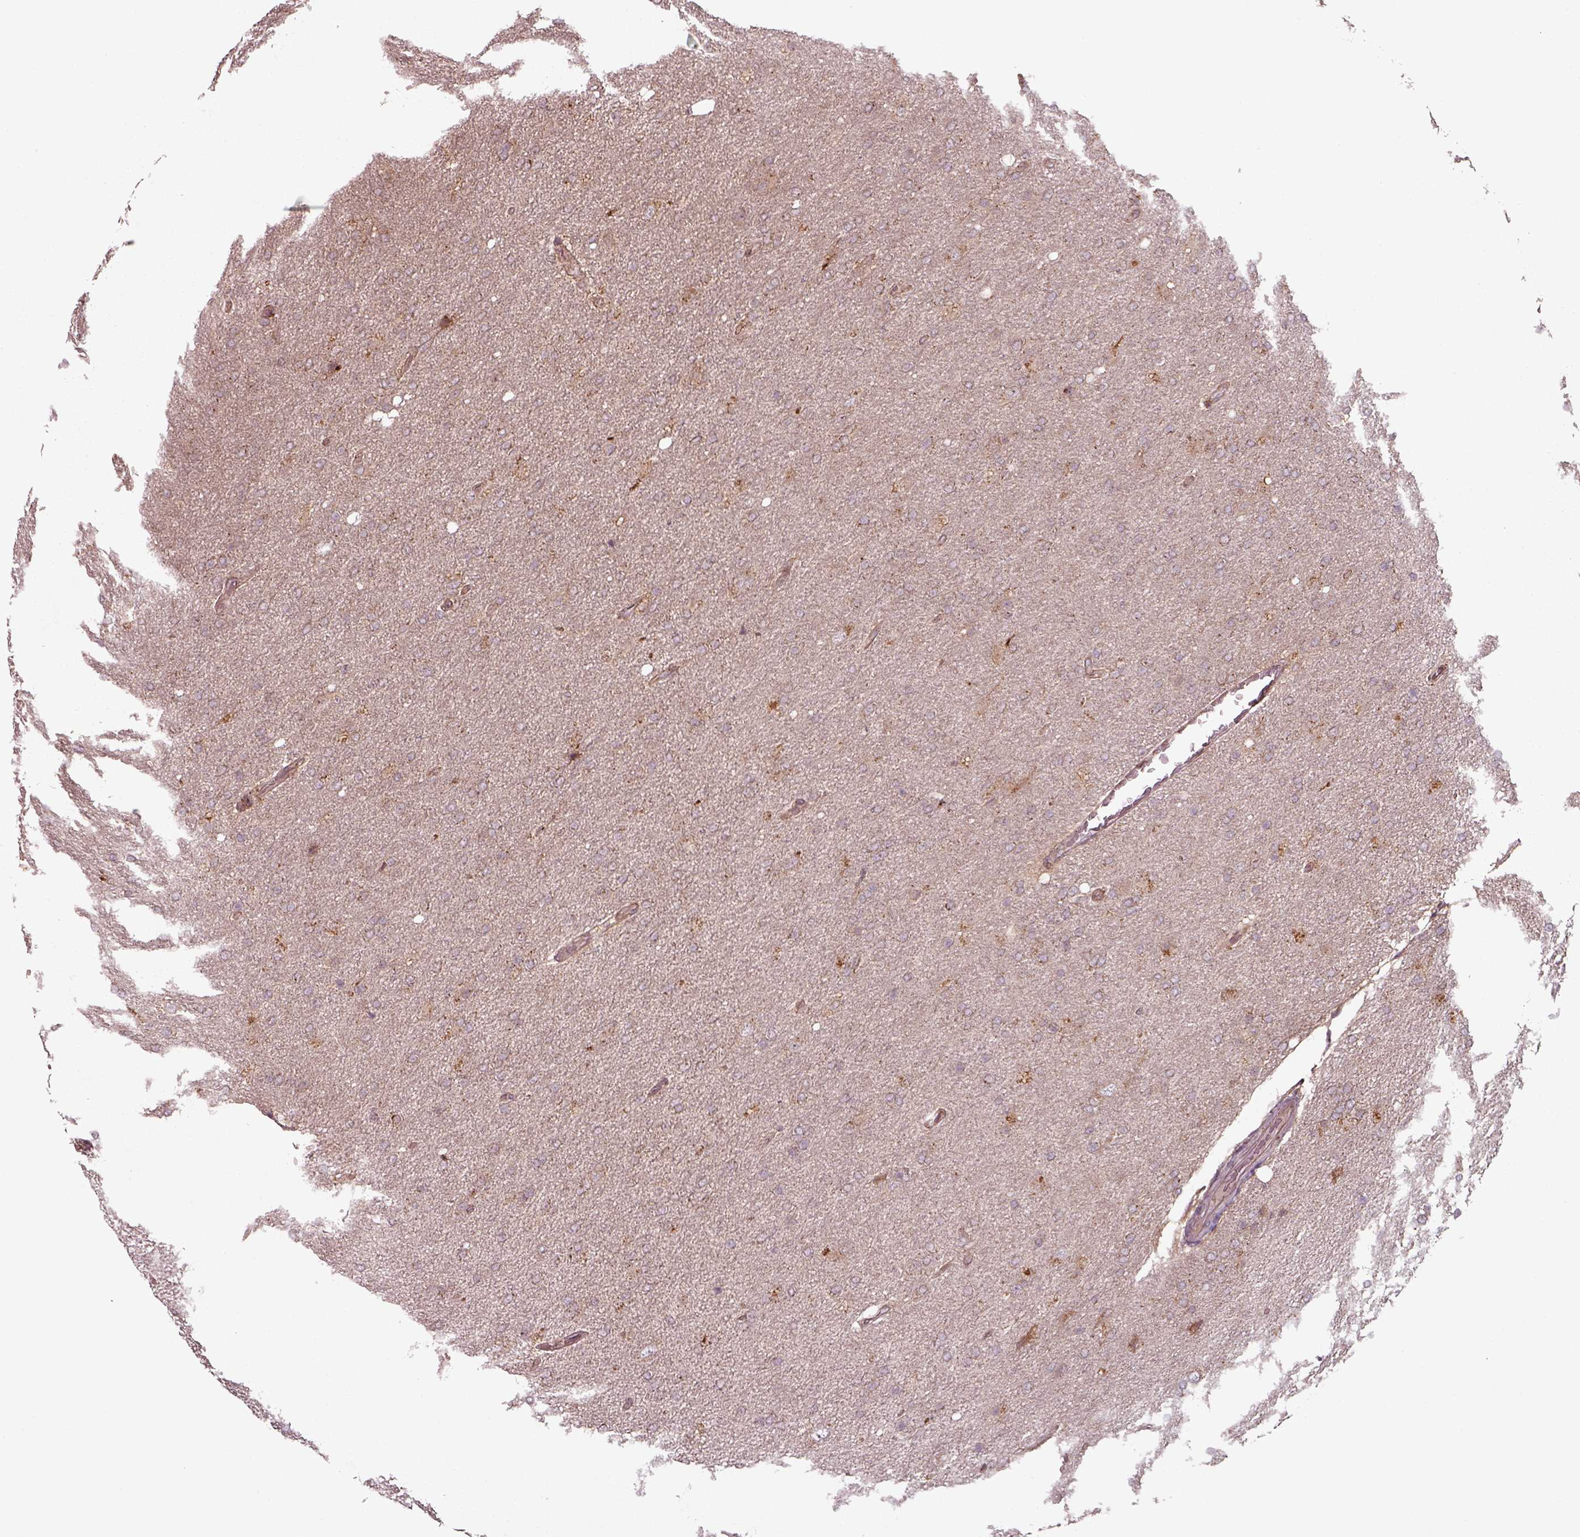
{"staining": {"intensity": "negative", "quantity": "none", "location": "none"}, "tissue": "glioma", "cell_type": "Tumor cells", "image_type": "cancer", "snomed": [{"axis": "morphology", "description": "Glioma, malignant, High grade"}, {"axis": "topography", "description": "Cerebral cortex"}], "caption": "This is an IHC micrograph of glioma. There is no expression in tumor cells.", "gene": "CHMP3", "patient": {"sex": "male", "age": 70}}